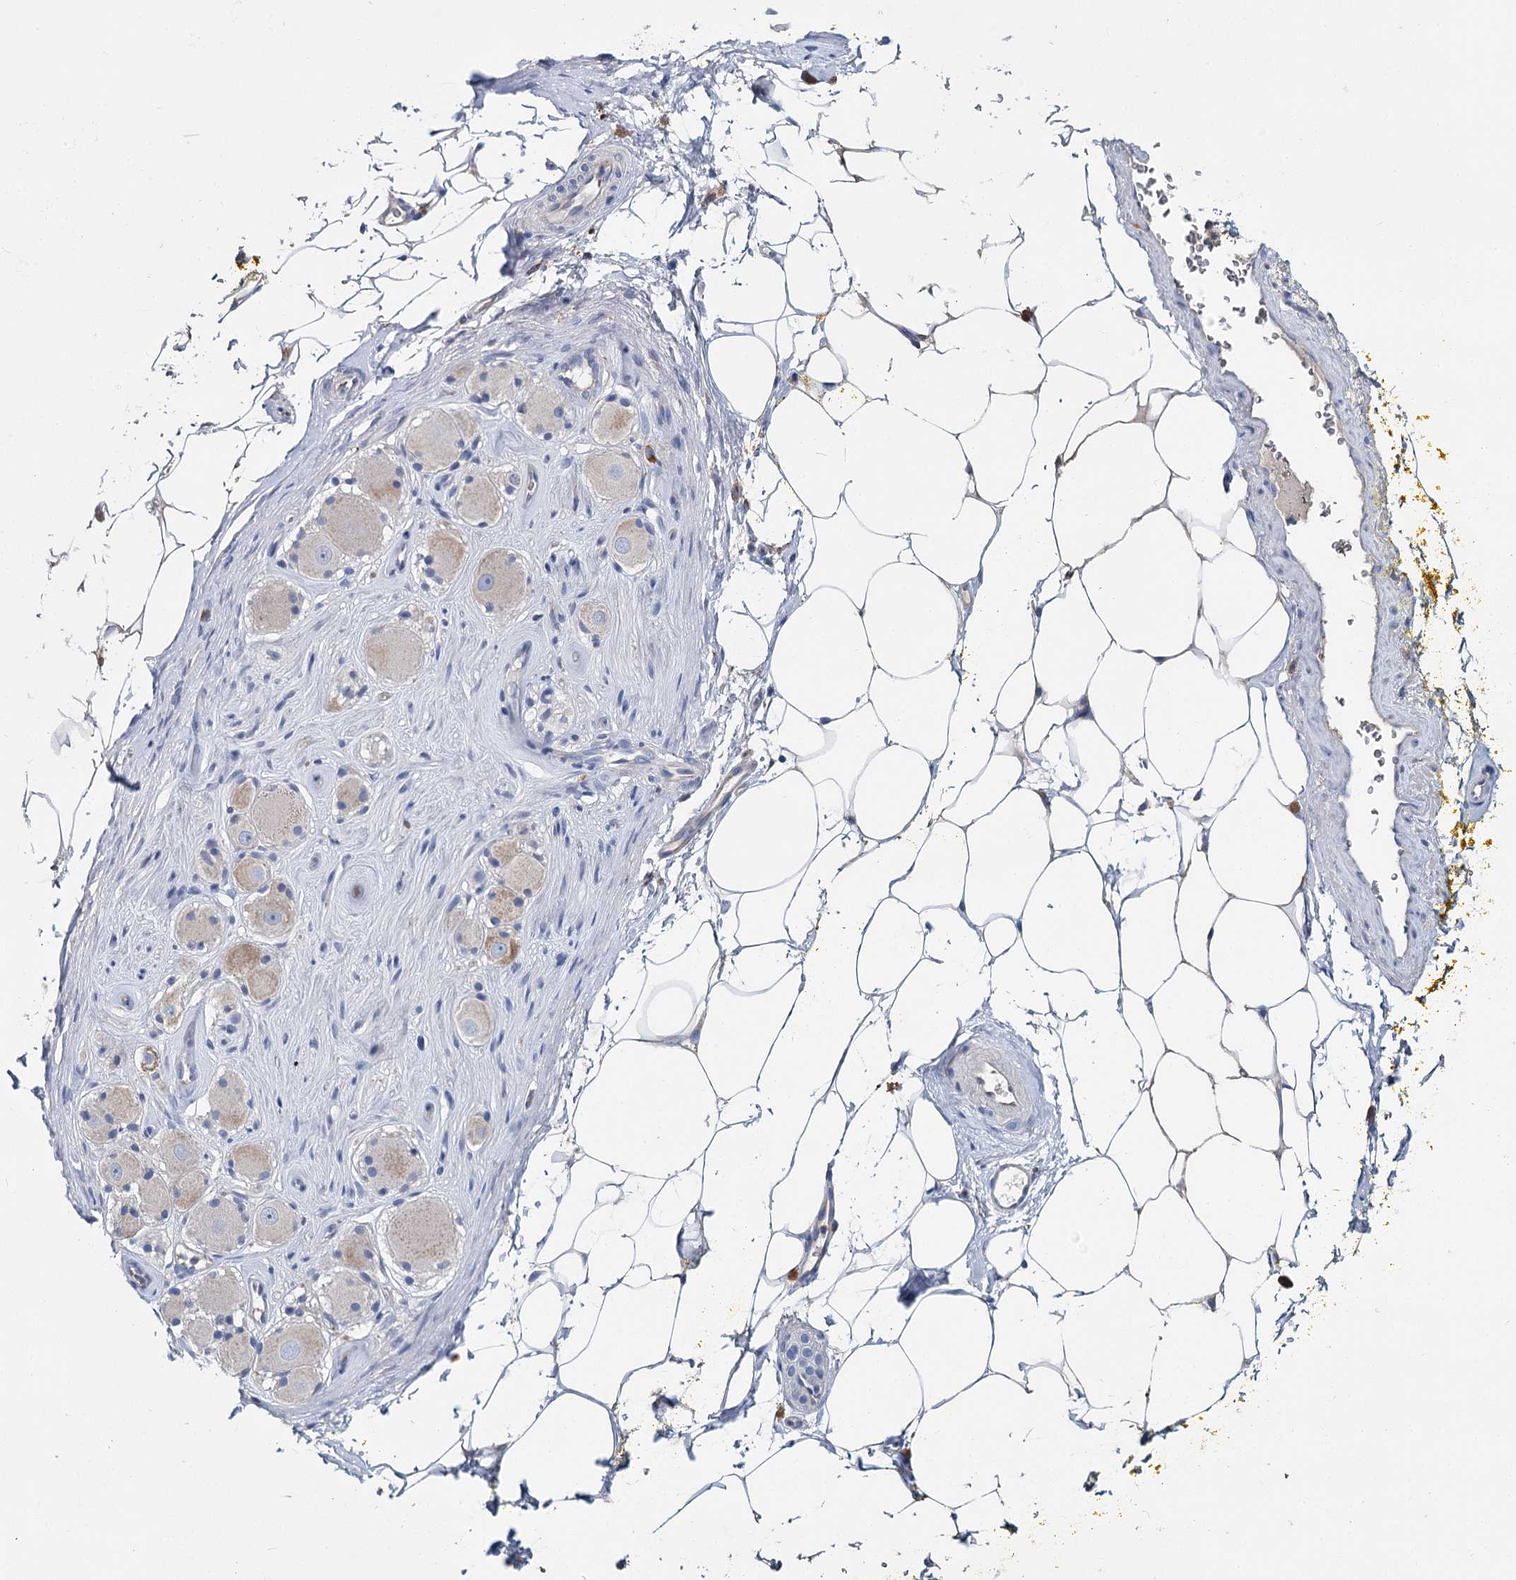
{"staining": {"intensity": "negative", "quantity": "none", "location": "none"}, "tissue": "adipose tissue", "cell_type": "Adipocytes", "image_type": "normal", "snomed": [{"axis": "morphology", "description": "Normal tissue, NOS"}, {"axis": "morphology", "description": "Adenocarcinoma, Low grade"}, {"axis": "topography", "description": "Prostate"}, {"axis": "topography", "description": "Peripheral nerve tissue"}], "caption": "Protein analysis of normal adipose tissue demonstrates no significant expression in adipocytes.", "gene": "ANKRD16", "patient": {"sex": "male", "age": 63}}